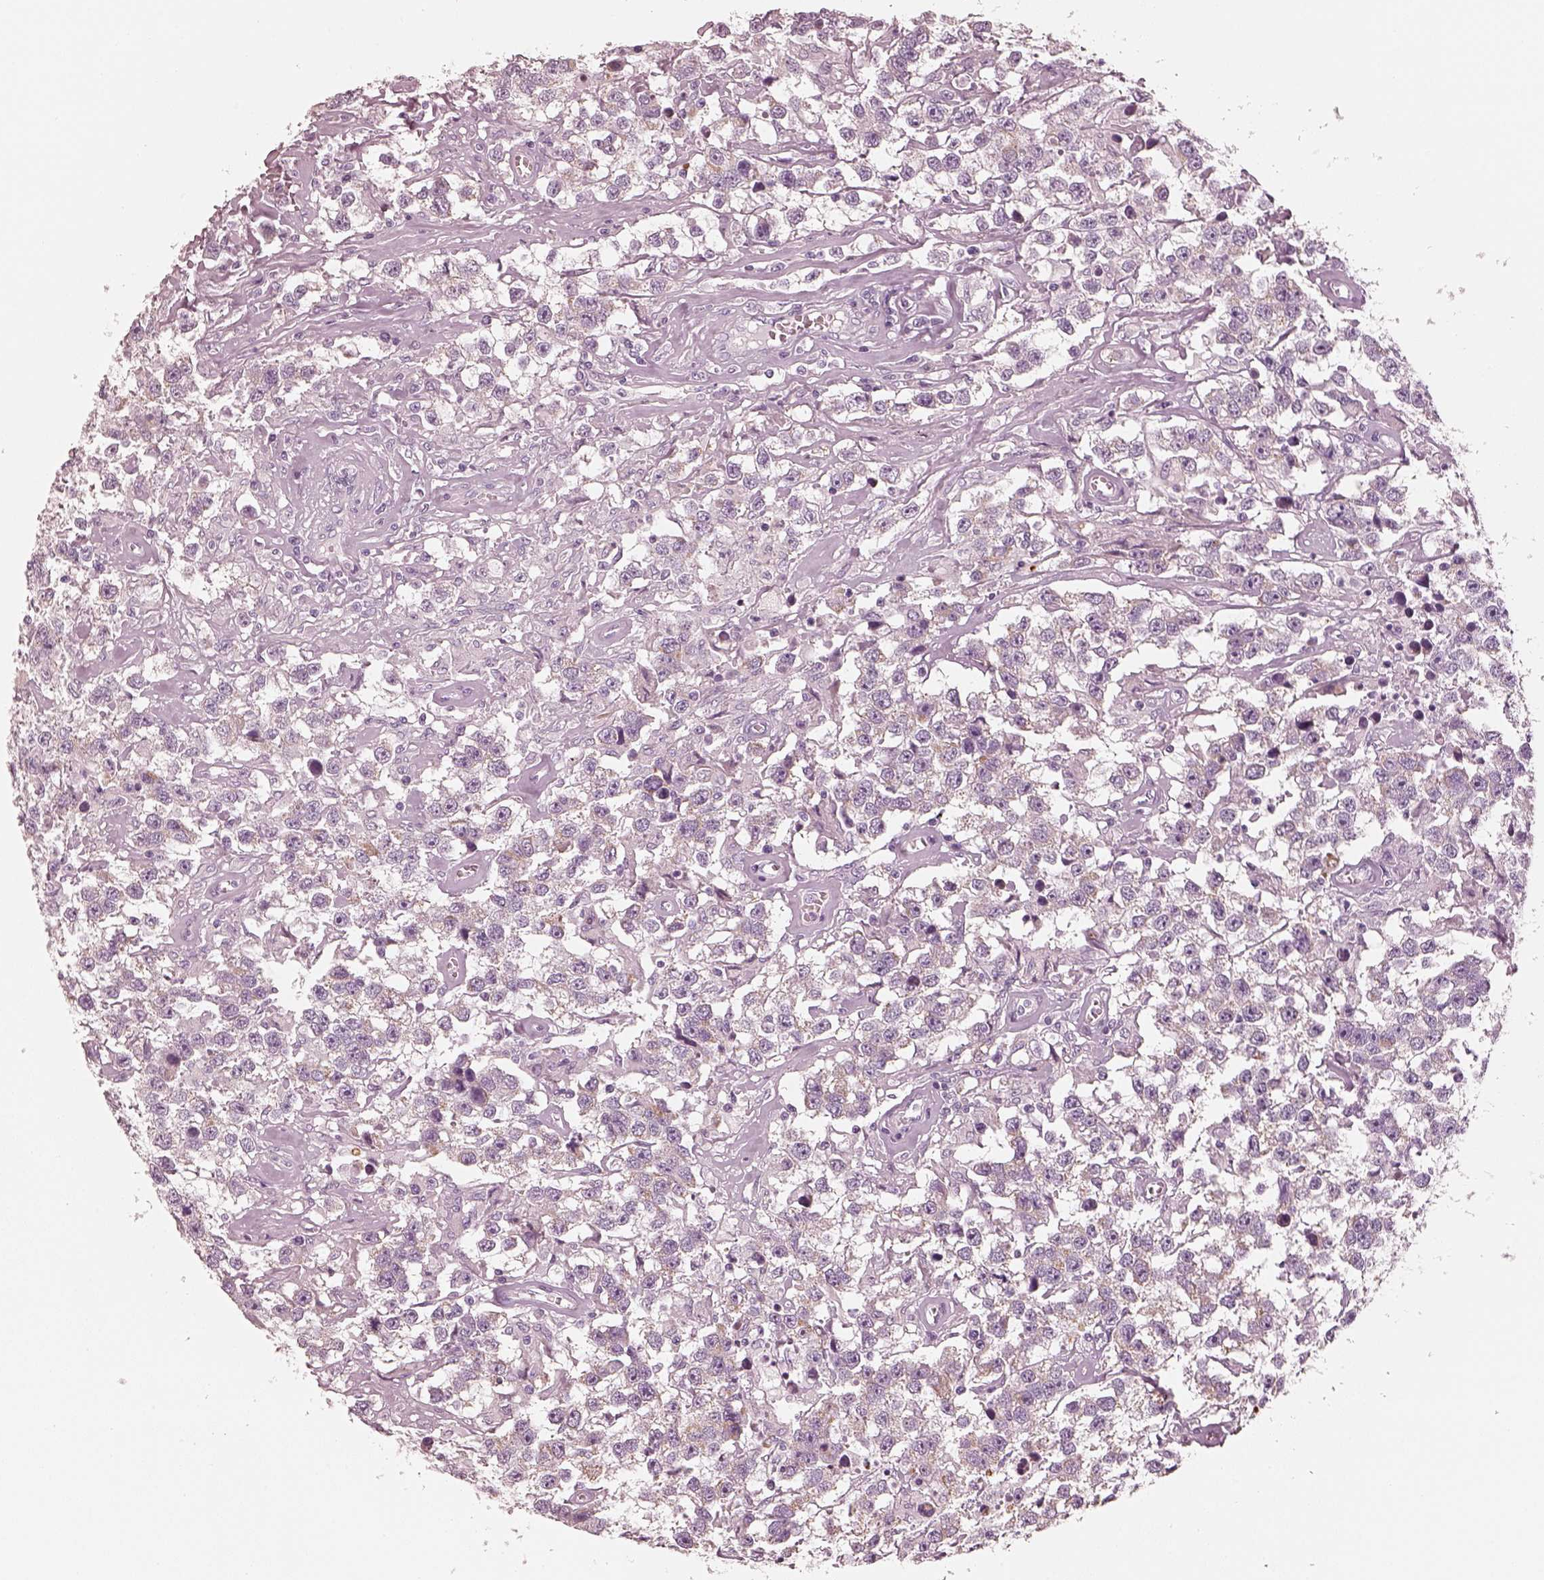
{"staining": {"intensity": "negative", "quantity": "none", "location": "none"}, "tissue": "testis cancer", "cell_type": "Tumor cells", "image_type": "cancer", "snomed": [{"axis": "morphology", "description": "Seminoma, NOS"}, {"axis": "topography", "description": "Testis"}], "caption": "Immunohistochemical staining of human seminoma (testis) exhibits no significant staining in tumor cells. (Brightfield microscopy of DAB (3,3'-diaminobenzidine) immunohistochemistry at high magnification).", "gene": "R3HDML", "patient": {"sex": "male", "age": 43}}